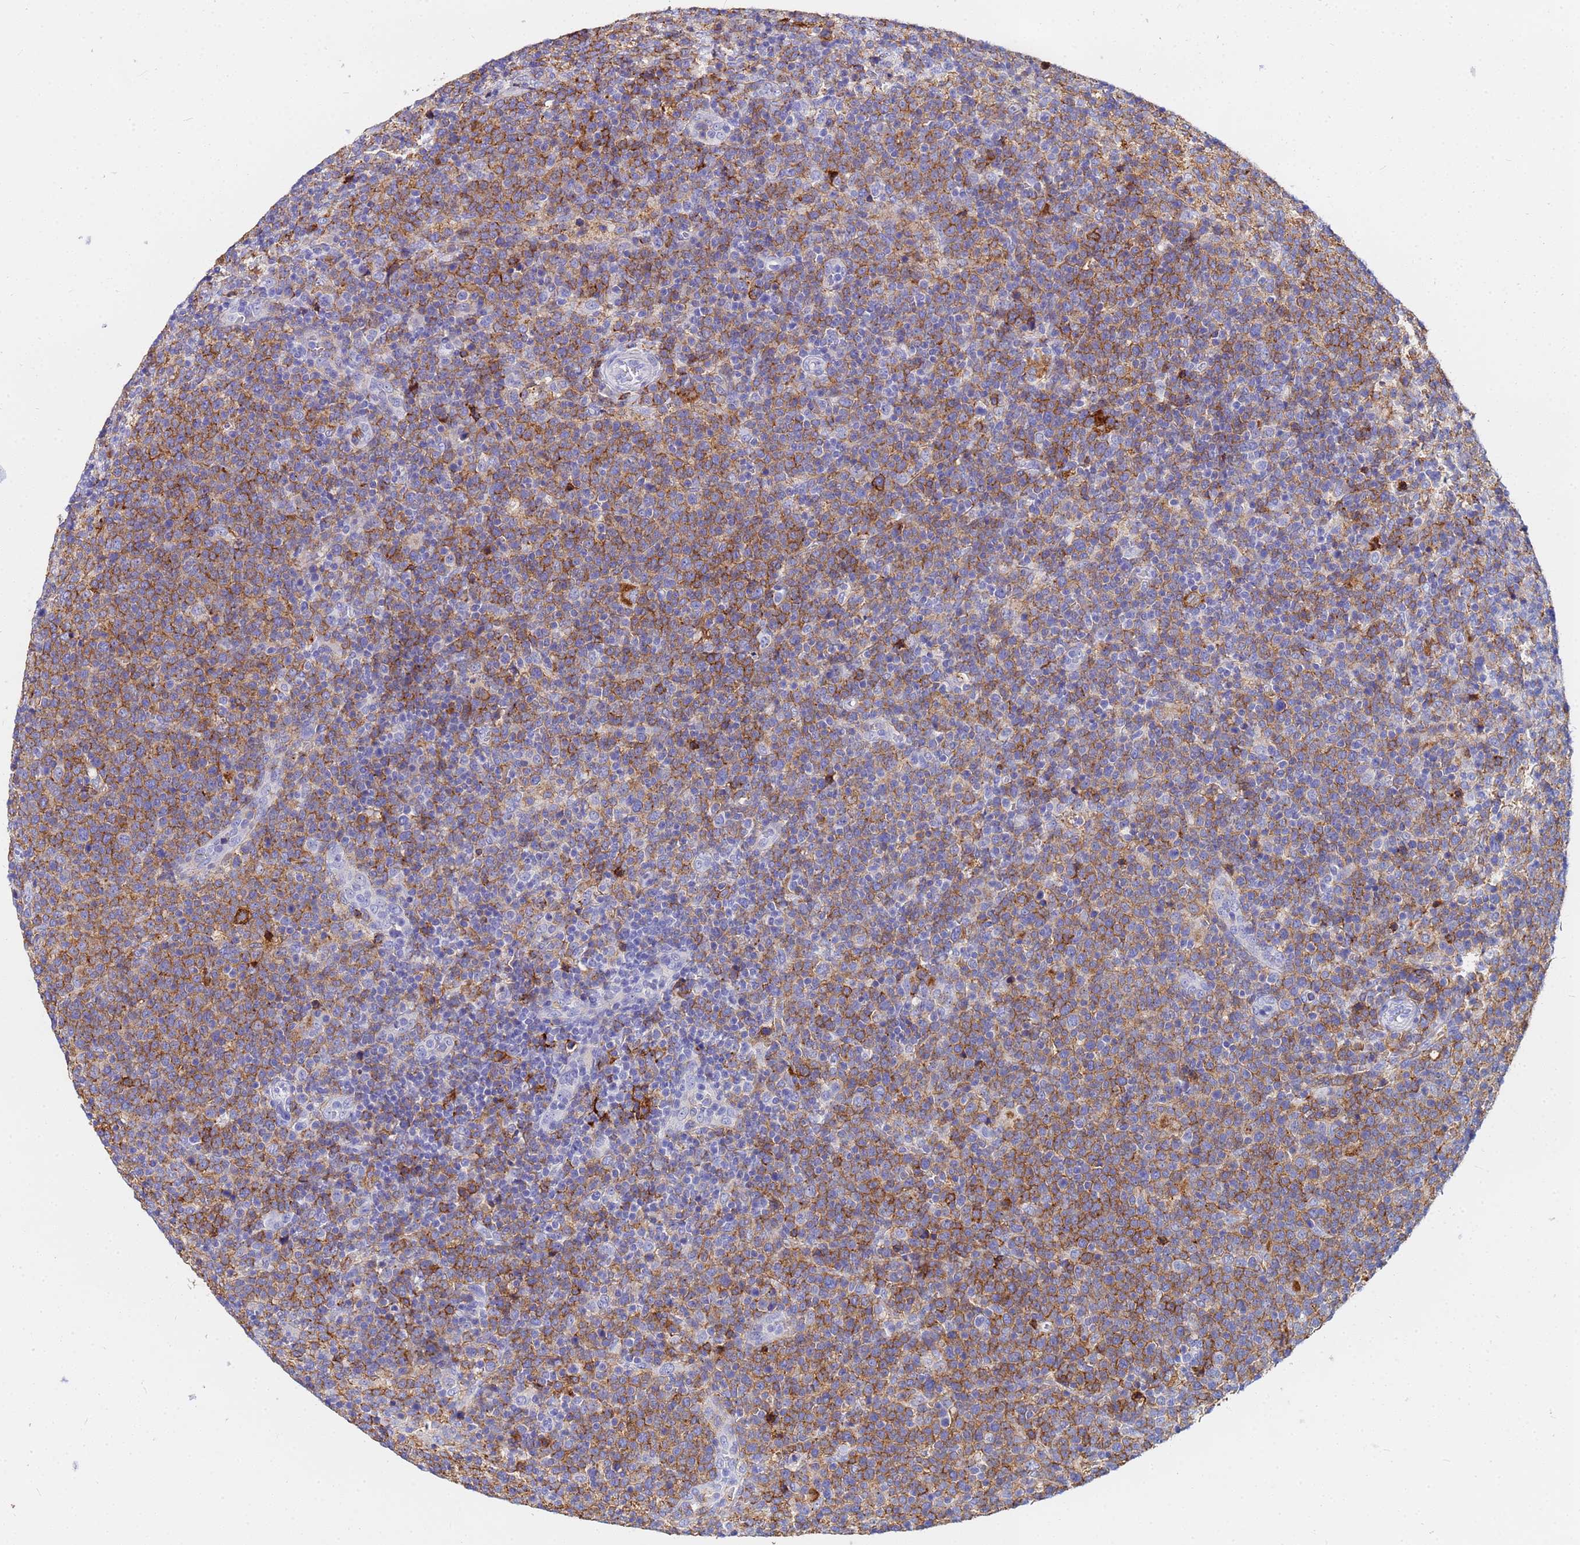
{"staining": {"intensity": "moderate", "quantity": ">75%", "location": "cytoplasmic/membranous"}, "tissue": "lymphoma", "cell_type": "Tumor cells", "image_type": "cancer", "snomed": [{"axis": "morphology", "description": "Malignant lymphoma, non-Hodgkin's type, High grade"}, {"axis": "topography", "description": "Lymph node"}], "caption": "Lymphoma stained for a protein (brown) exhibits moderate cytoplasmic/membranous positive positivity in about >75% of tumor cells.", "gene": "BASP1", "patient": {"sex": "male", "age": 61}}